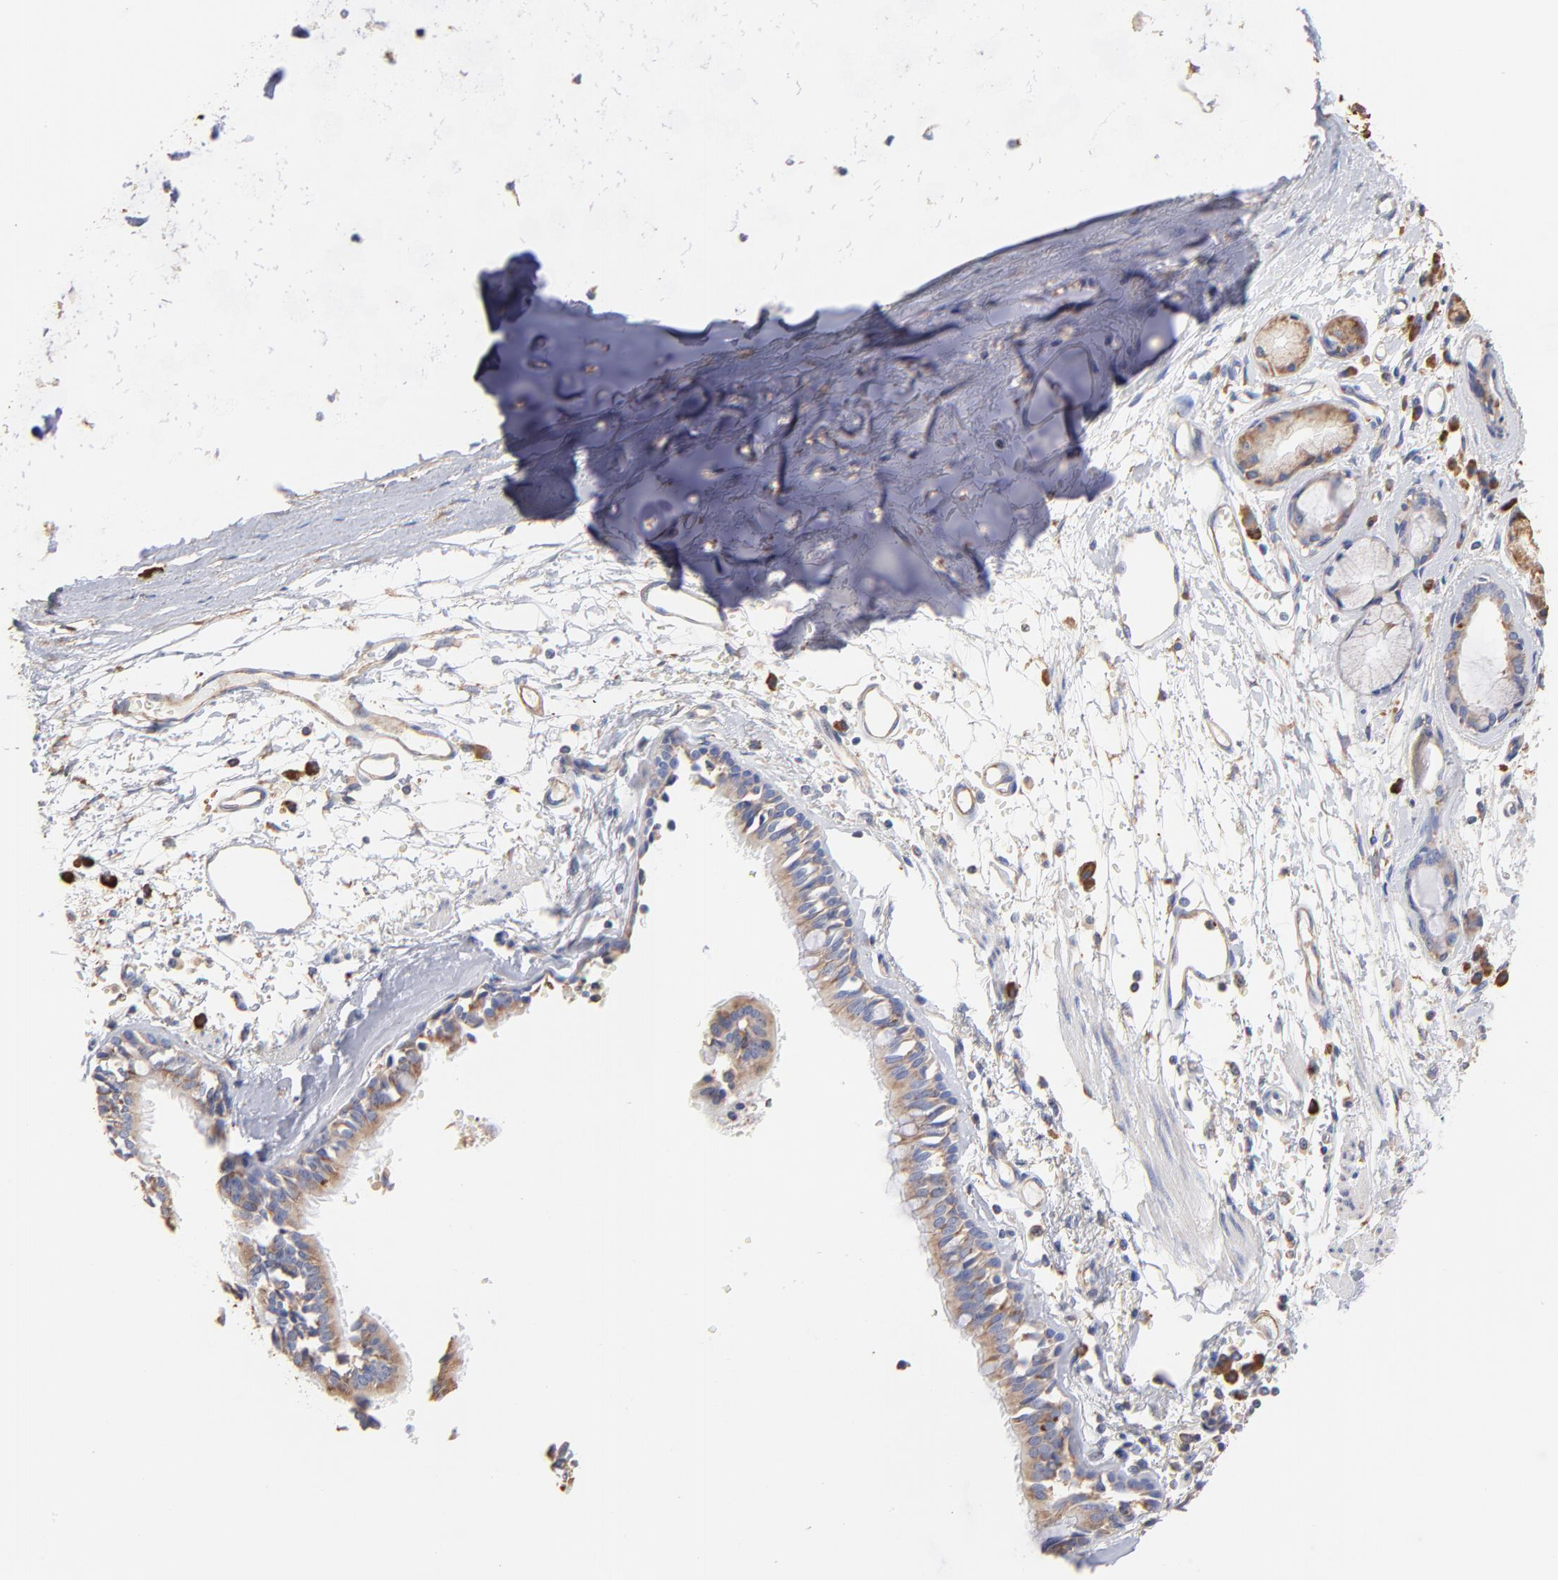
{"staining": {"intensity": "moderate", "quantity": ">75%", "location": "cytoplasmic/membranous"}, "tissue": "bronchus", "cell_type": "Respiratory epithelial cells", "image_type": "normal", "snomed": [{"axis": "morphology", "description": "Normal tissue, NOS"}, {"axis": "topography", "description": "Bronchus"}, {"axis": "topography", "description": "Lung"}], "caption": "About >75% of respiratory epithelial cells in unremarkable human bronchus display moderate cytoplasmic/membranous protein expression as visualized by brown immunohistochemical staining.", "gene": "RPL9", "patient": {"sex": "female", "age": 56}}